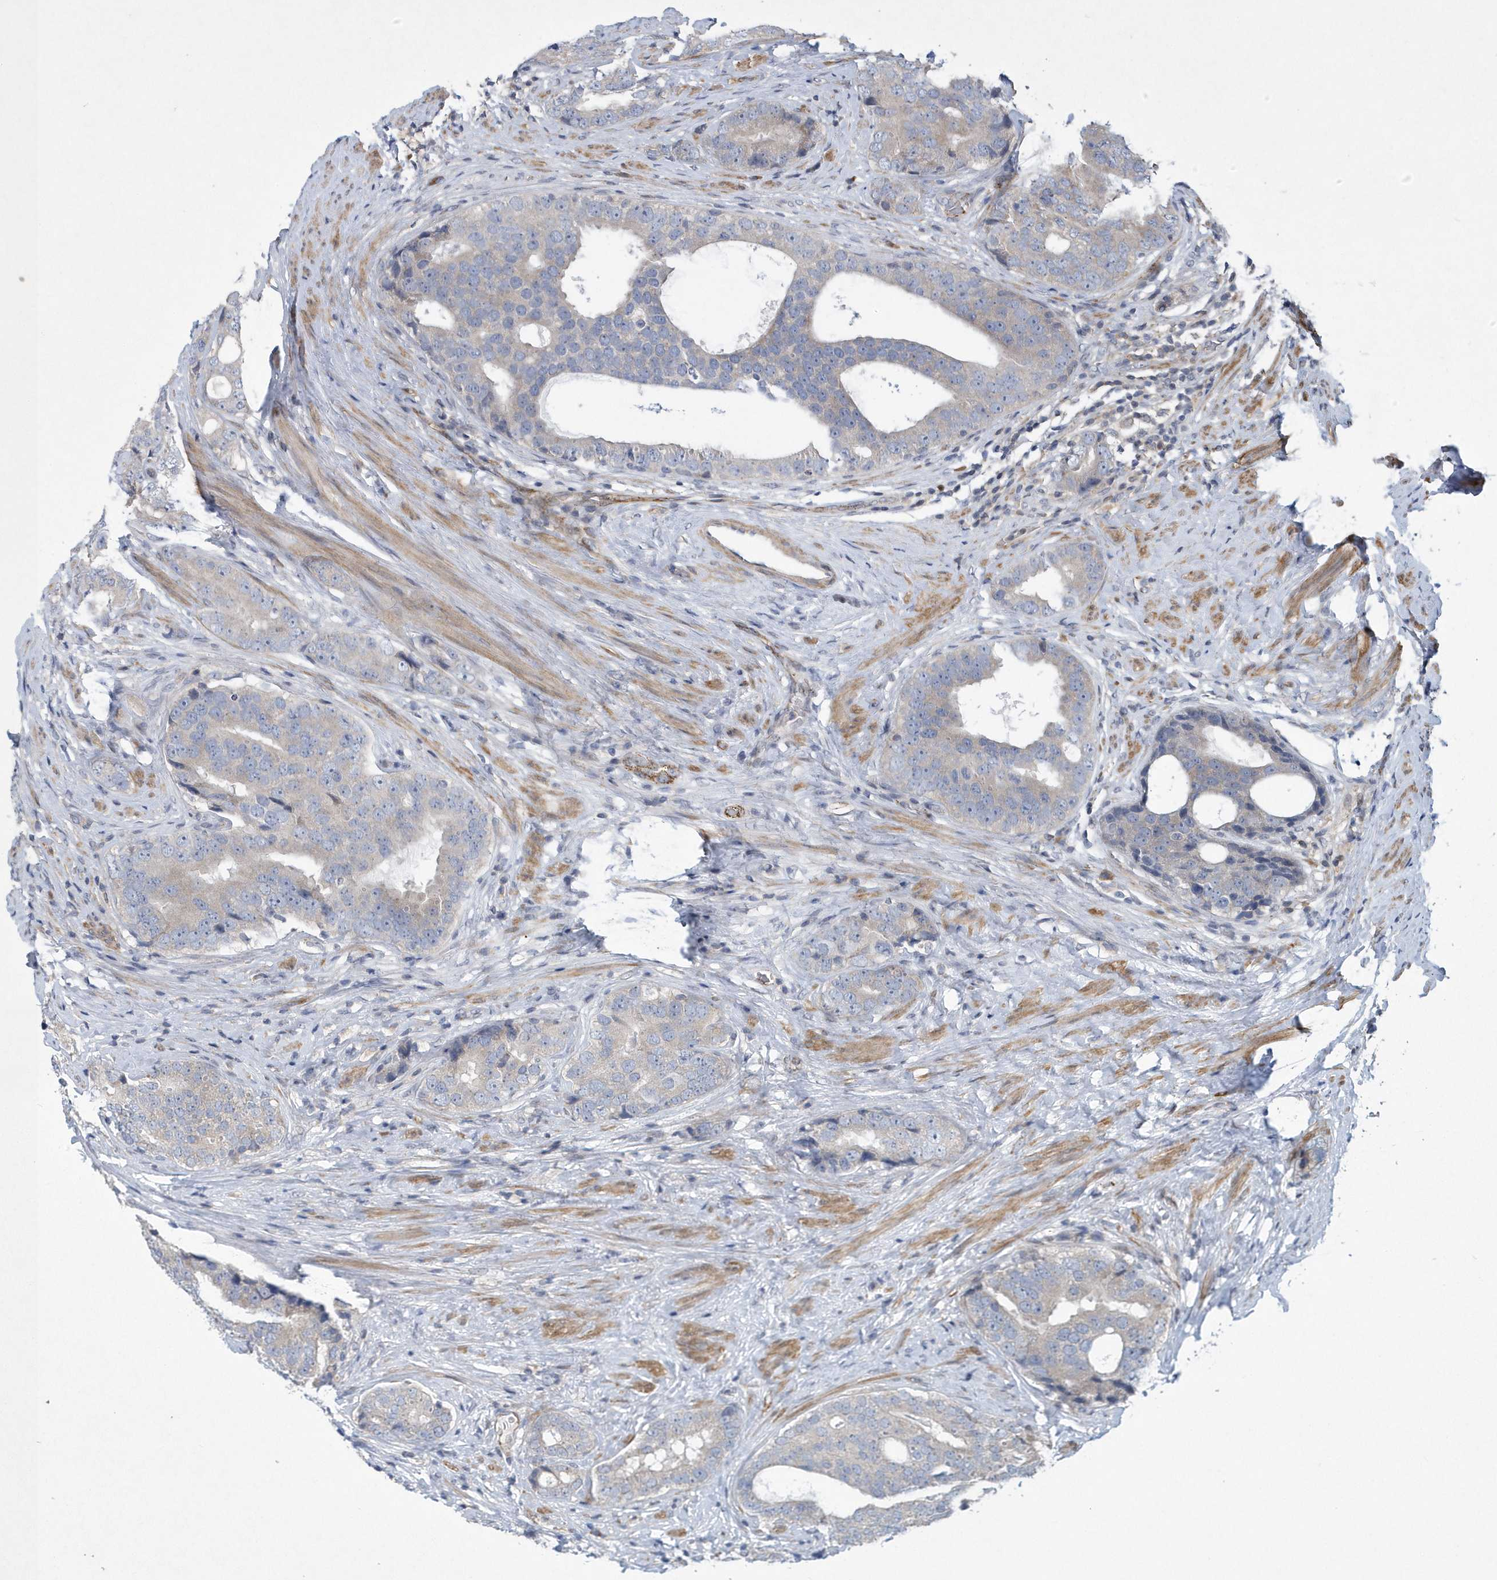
{"staining": {"intensity": "weak", "quantity": "25%-75%", "location": "cytoplasmic/membranous"}, "tissue": "prostate cancer", "cell_type": "Tumor cells", "image_type": "cancer", "snomed": [{"axis": "morphology", "description": "Adenocarcinoma, High grade"}, {"axis": "topography", "description": "Prostate"}], "caption": "The micrograph demonstrates immunohistochemical staining of prostate cancer. There is weak cytoplasmic/membranous positivity is identified in about 25%-75% of tumor cells.", "gene": "N4BP2", "patient": {"sex": "male", "age": 56}}